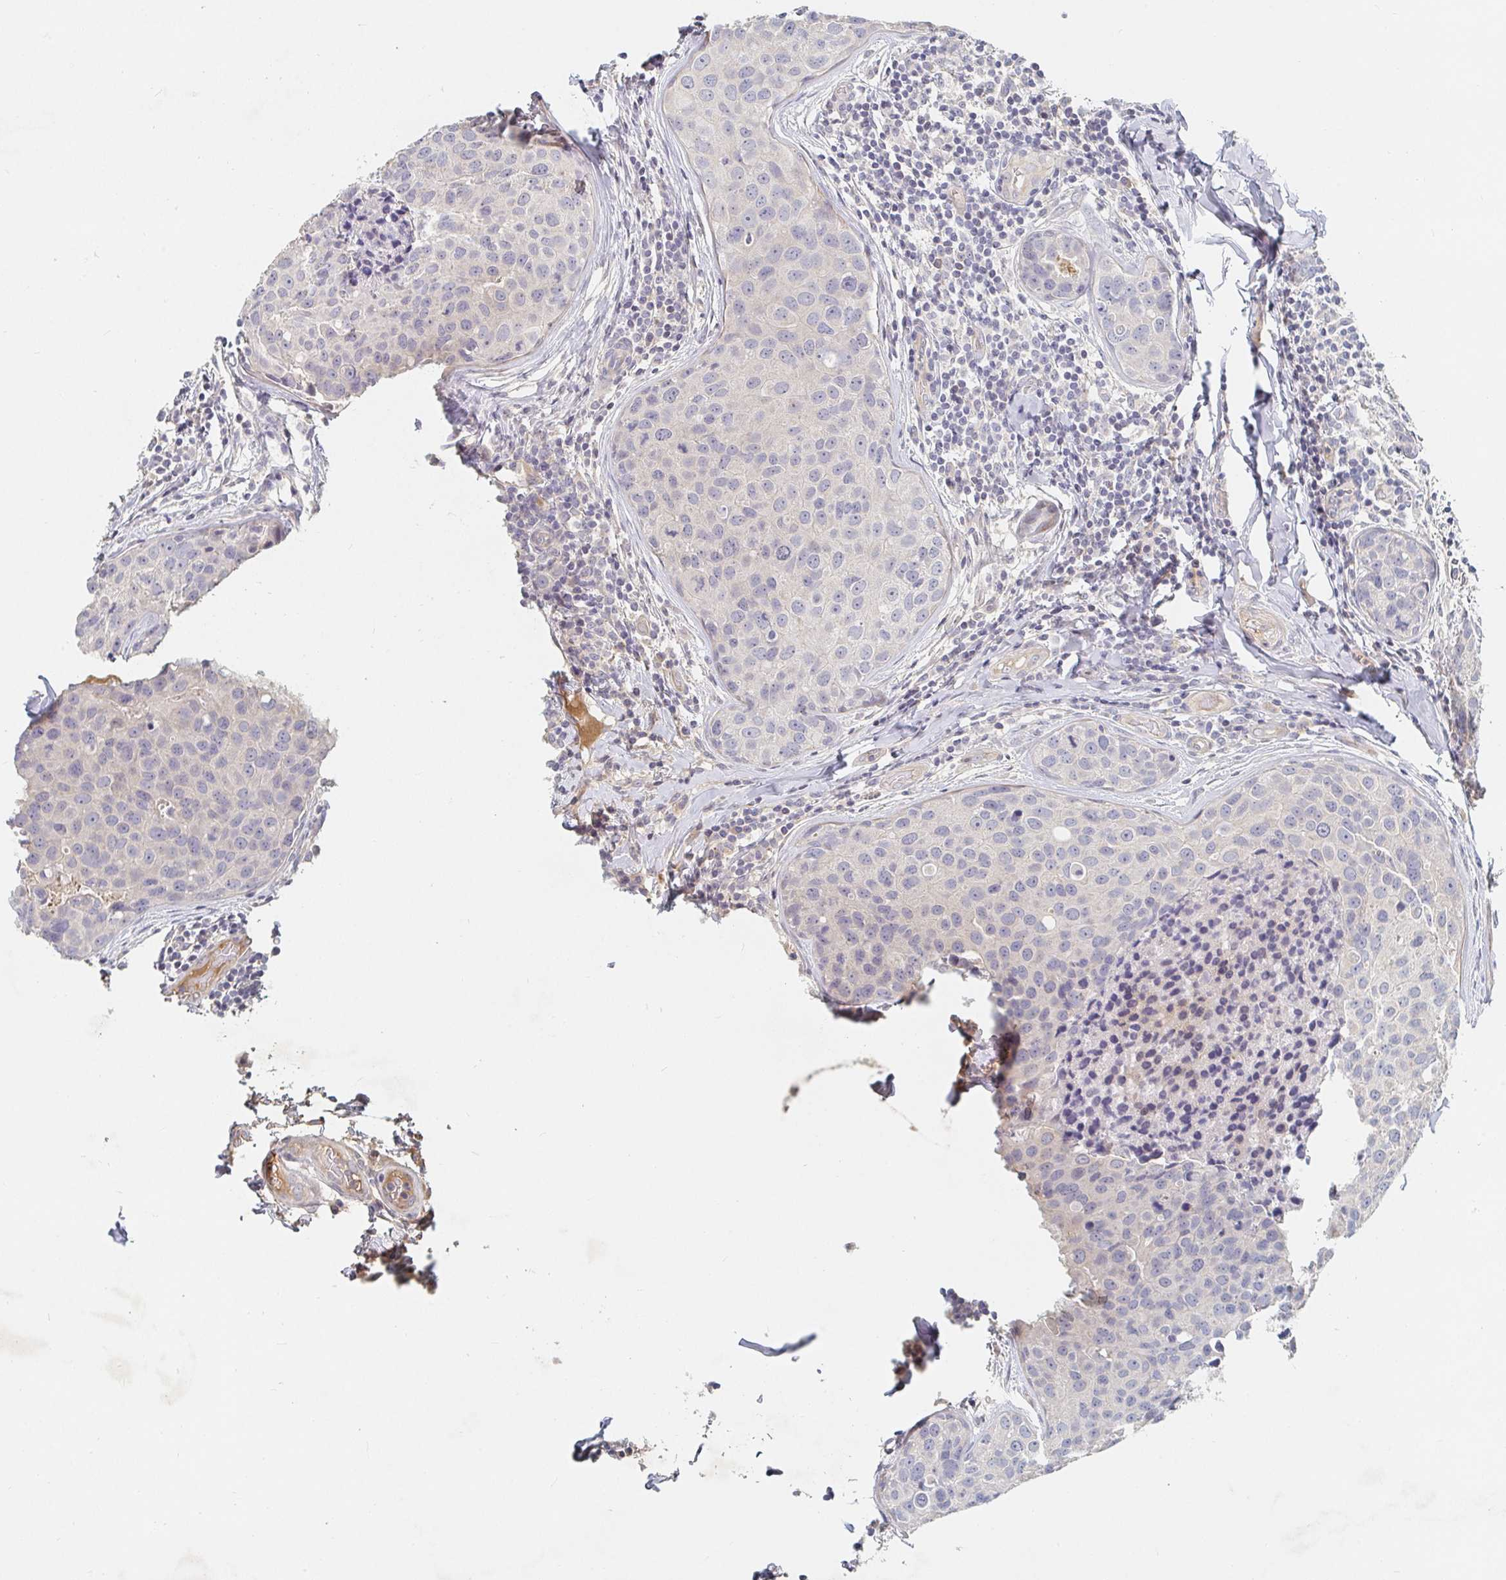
{"staining": {"intensity": "negative", "quantity": "none", "location": "none"}, "tissue": "breast cancer", "cell_type": "Tumor cells", "image_type": "cancer", "snomed": [{"axis": "morphology", "description": "Duct carcinoma"}, {"axis": "topography", "description": "Breast"}], "caption": "Protein analysis of infiltrating ductal carcinoma (breast) exhibits no significant positivity in tumor cells.", "gene": "NME9", "patient": {"sex": "female", "age": 24}}